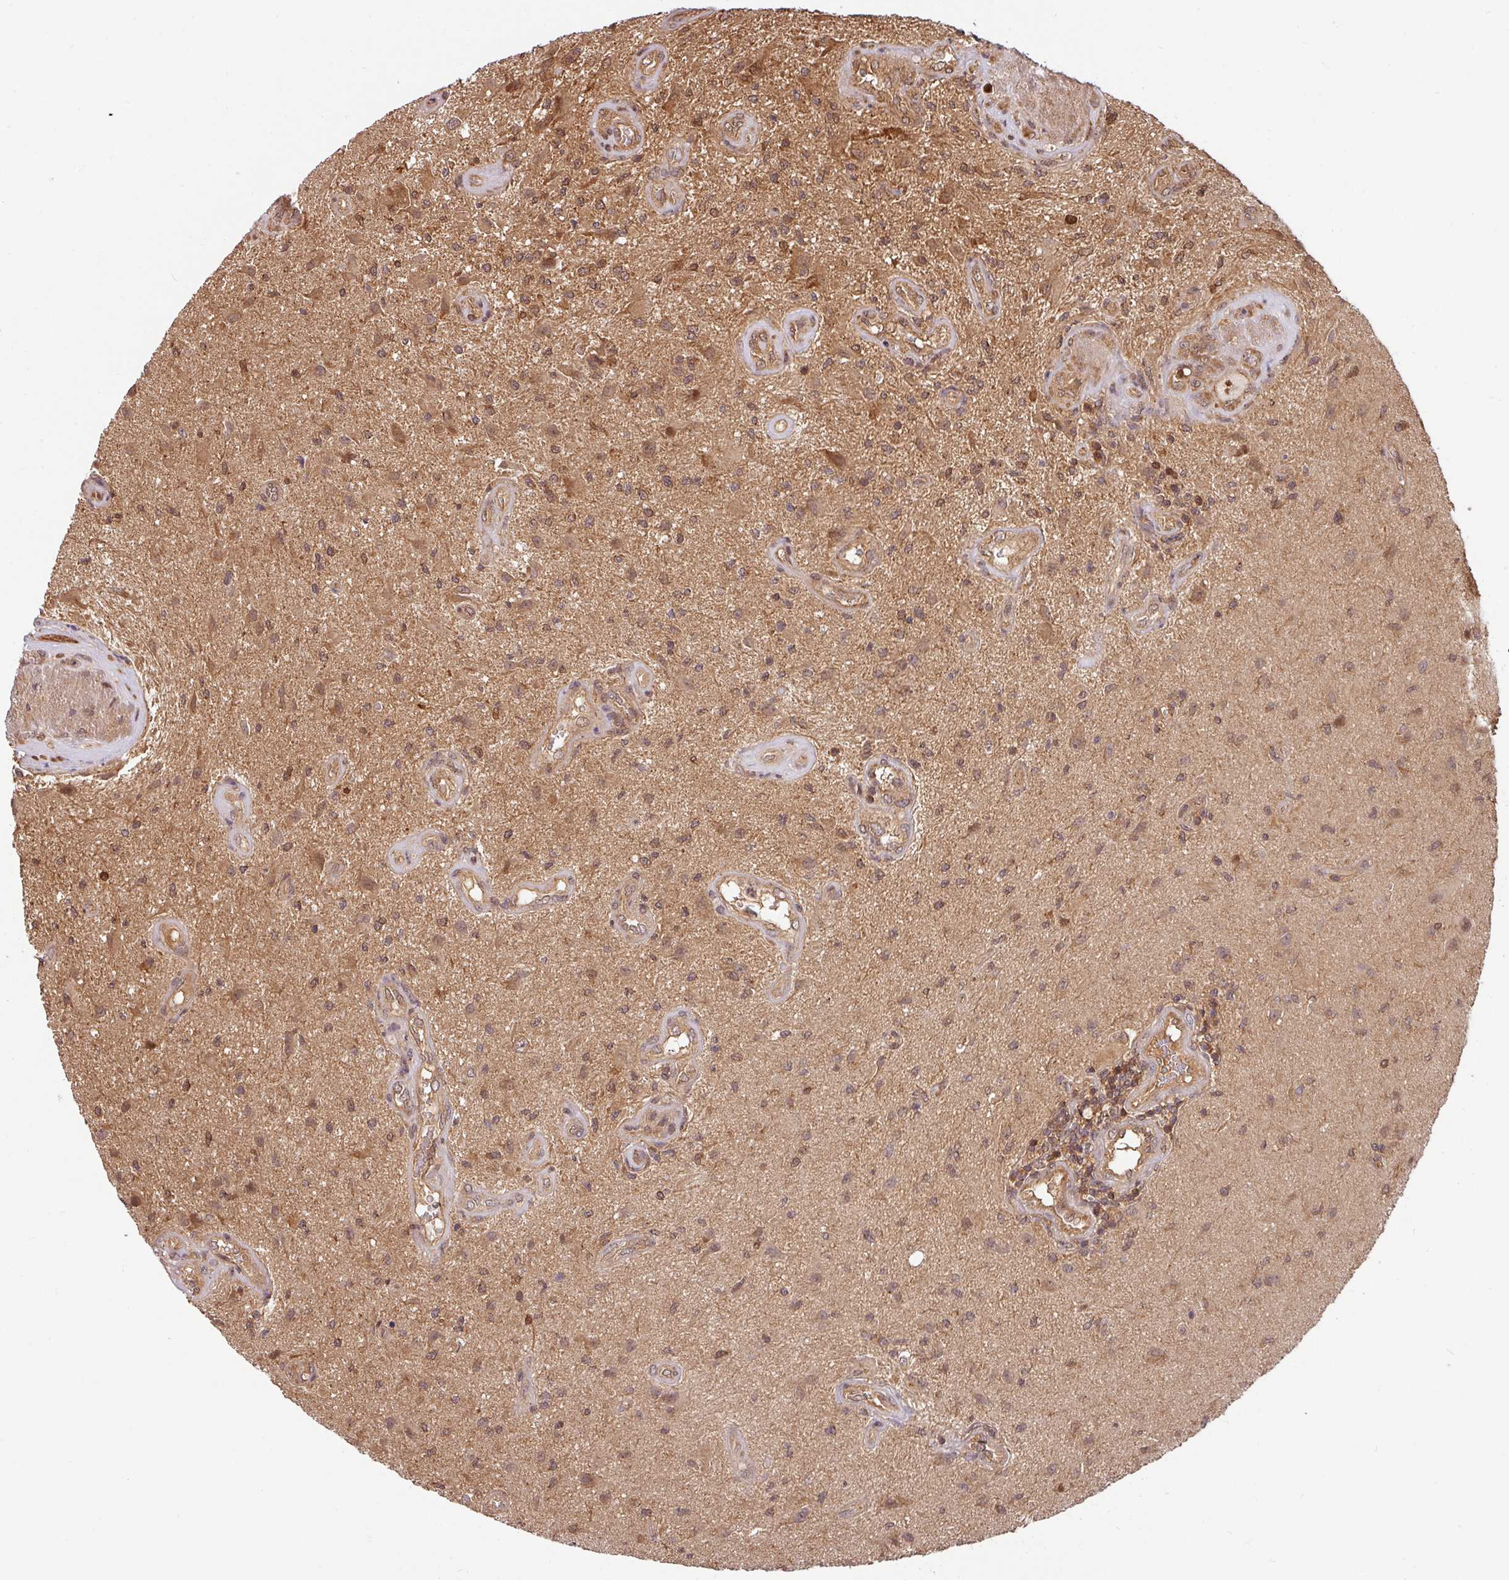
{"staining": {"intensity": "moderate", "quantity": ">75%", "location": "cytoplasmic/membranous,nuclear"}, "tissue": "glioma", "cell_type": "Tumor cells", "image_type": "cancer", "snomed": [{"axis": "morphology", "description": "Glioma, malignant, High grade"}, {"axis": "topography", "description": "Brain"}], "caption": "Immunohistochemistry image of neoplastic tissue: human glioma stained using IHC reveals medium levels of moderate protein expression localized specifically in the cytoplasmic/membranous and nuclear of tumor cells, appearing as a cytoplasmic/membranous and nuclear brown color.", "gene": "SHB", "patient": {"sex": "male", "age": 67}}